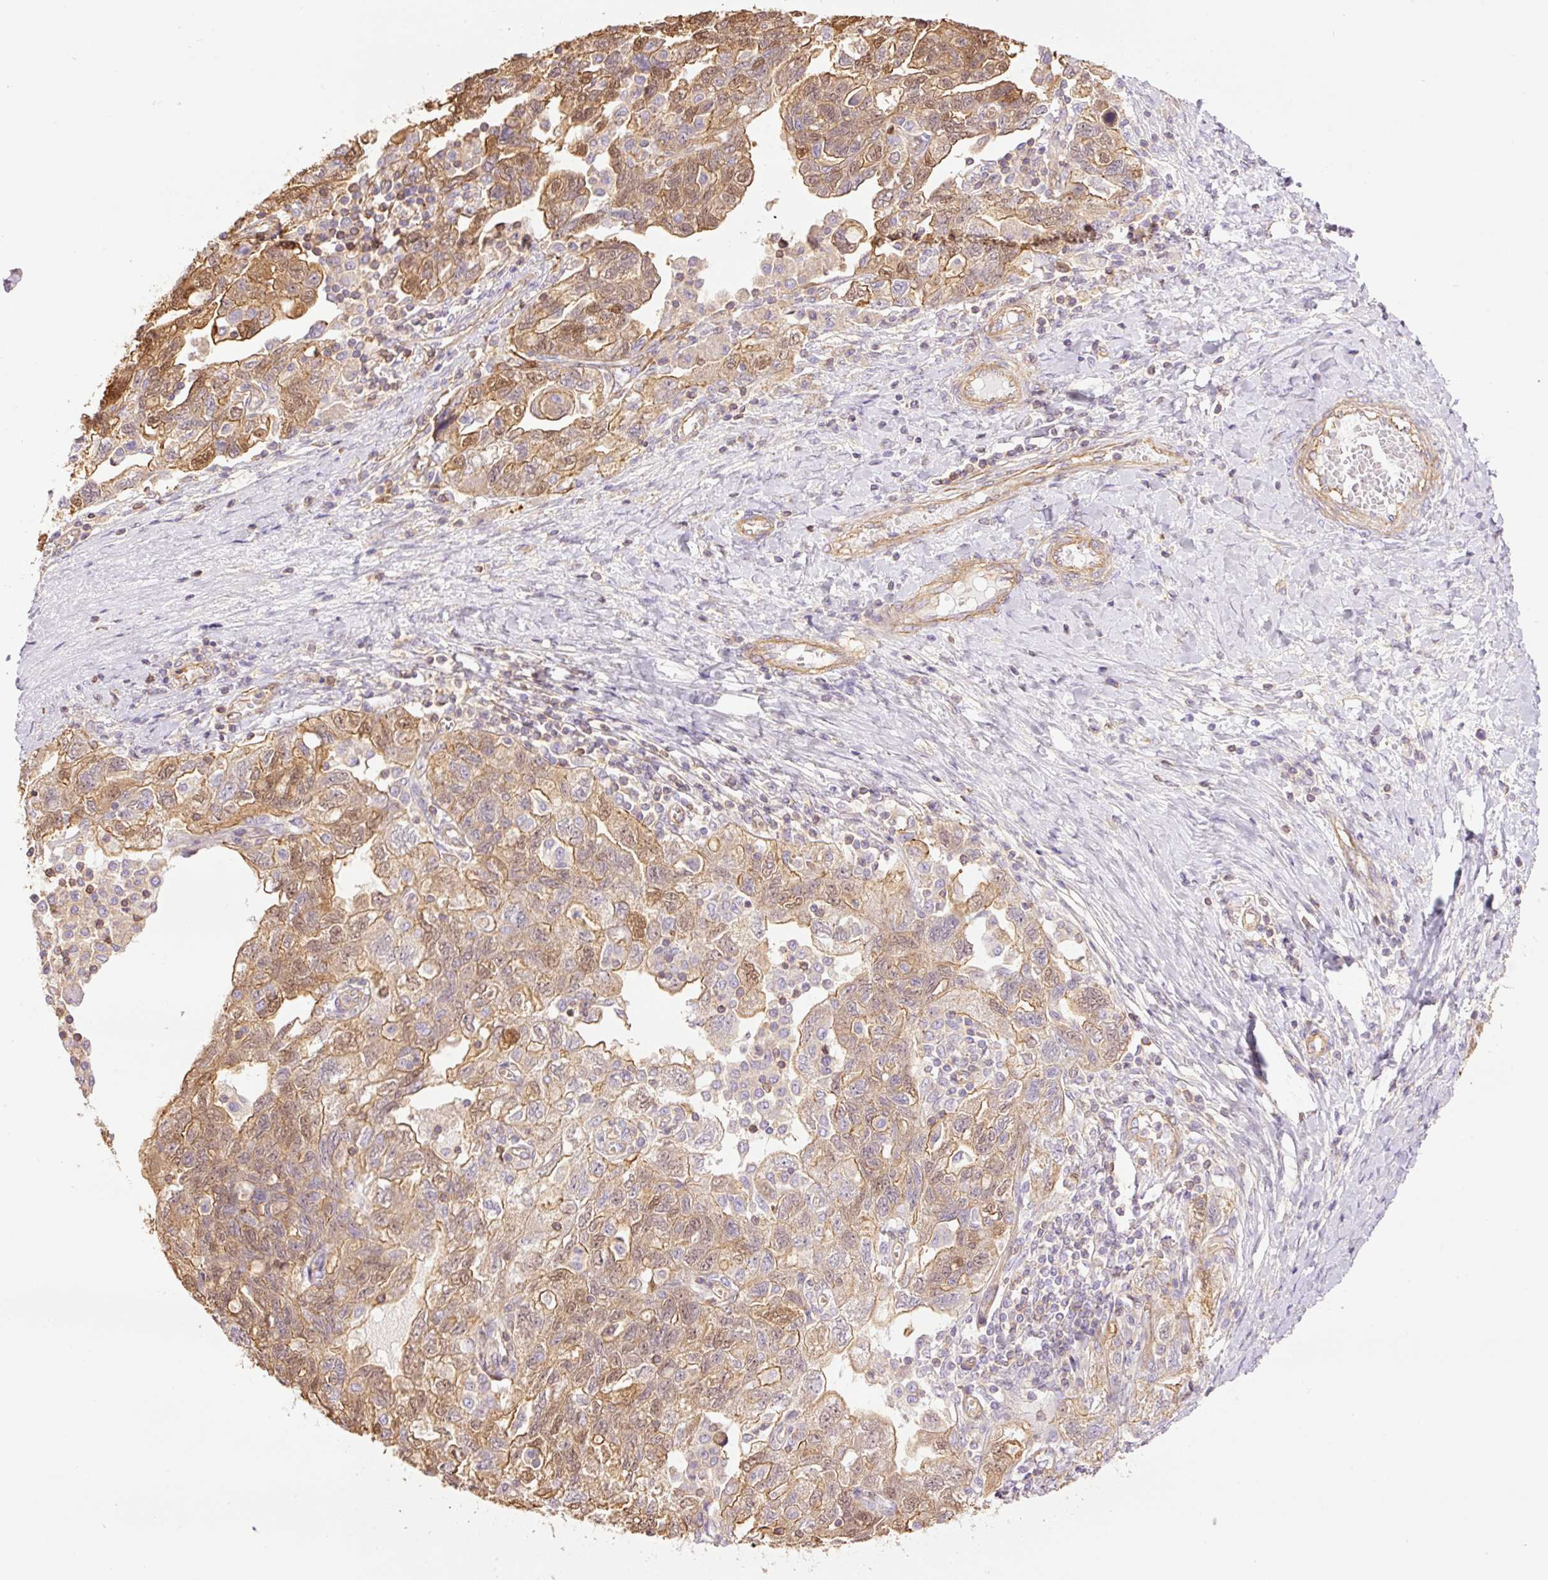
{"staining": {"intensity": "moderate", "quantity": ">75%", "location": "cytoplasmic/membranous,nuclear"}, "tissue": "ovarian cancer", "cell_type": "Tumor cells", "image_type": "cancer", "snomed": [{"axis": "morphology", "description": "Carcinoma, NOS"}, {"axis": "morphology", "description": "Cystadenocarcinoma, serous, NOS"}, {"axis": "topography", "description": "Ovary"}], "caption": "This histopathology image displays carcinoma (ovarian) stained with immunohistochemistry to label a protein in brown. The cytoplasmic/membranous and nuclear of tumor cells show moderate positivity for the protein. Nuclei are counter-stained blue.", "gene": "PPP1R1B", "patient": {"sex": "female", "age": 69}}